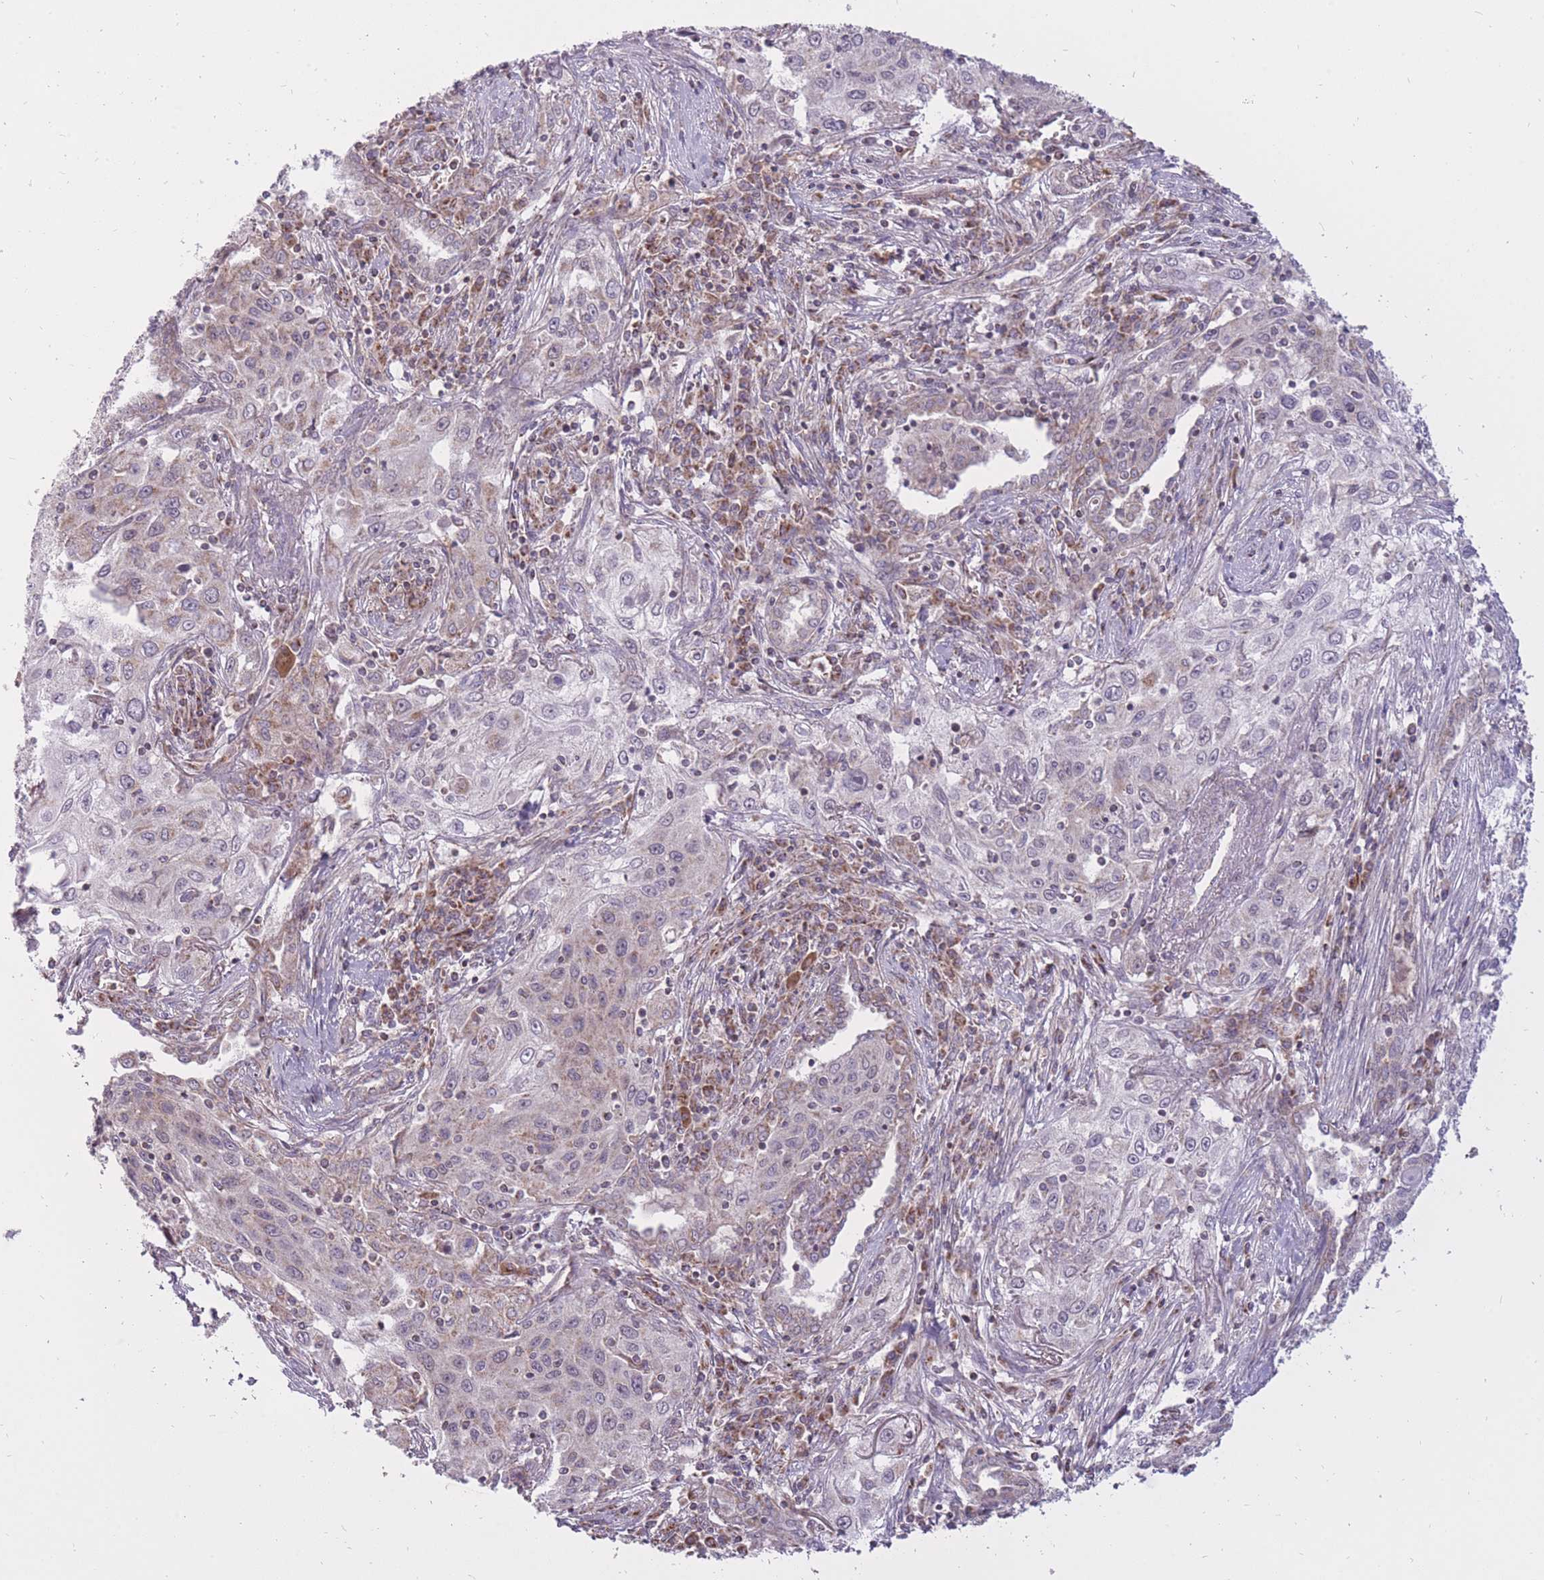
{"staining": {"intensity": "weak", "quantity": "<25%", "location": "cytoplasmic/membranous"}, "tissue": "lung cancer", "cell_type": "Tumor cells", "image_type": "cancer", "snomed": [{"axis": "morphology", "description": "Squamous cell carcinoma, NOS"}, {"axis": "topography", "description": "Lung"}], "caption": "Tumor cells are negative for protein expression in human squamous cell carcinoma (lung). (DAB (3,3'-diaminobenzidine) immunohistochemistry (IHC), high magnification).", "gene": "LIN7C", "patient": {"sex": "female", "age": 69}}